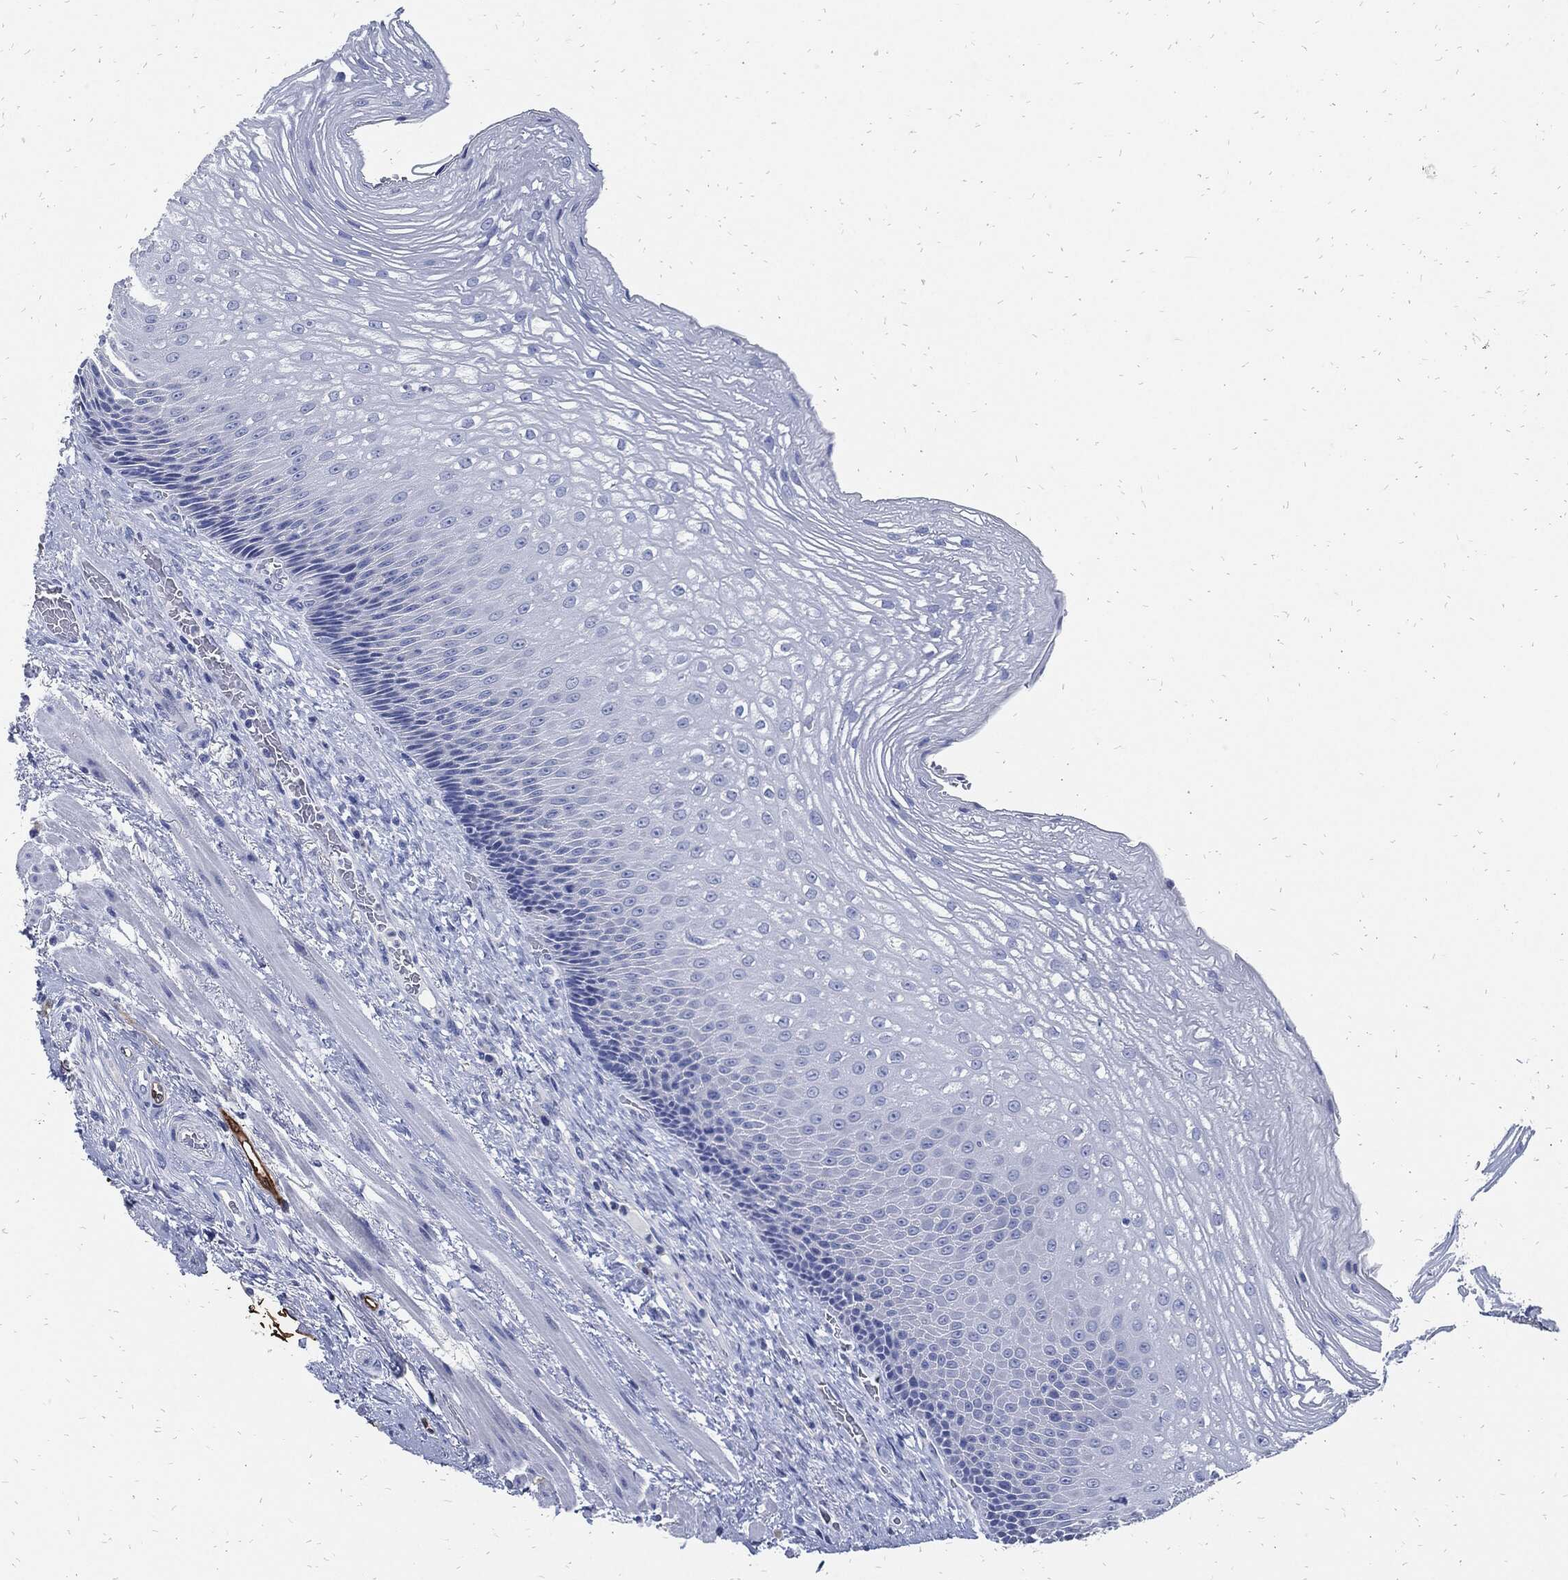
{"staining": {"intensity": "negative", "quantity": "none", "location": "none"}, "tissue": "esophagus", "cell_type": "Squamous epithelial cells", "image_type": "normal", "snomed": [{"axis": "morphology", "description": "Normal tissue, NOS"}, {"axis": "topography", "description": "Esophagus"}], "caption": "Squamous epithelial cells show no significant protein positivity in benign esophagus. (DAB (3,3'-diaminobenzidine) IHC, high magnification).", "gene": "FABP4", "patient": {"sex": "male", "age": 63}}